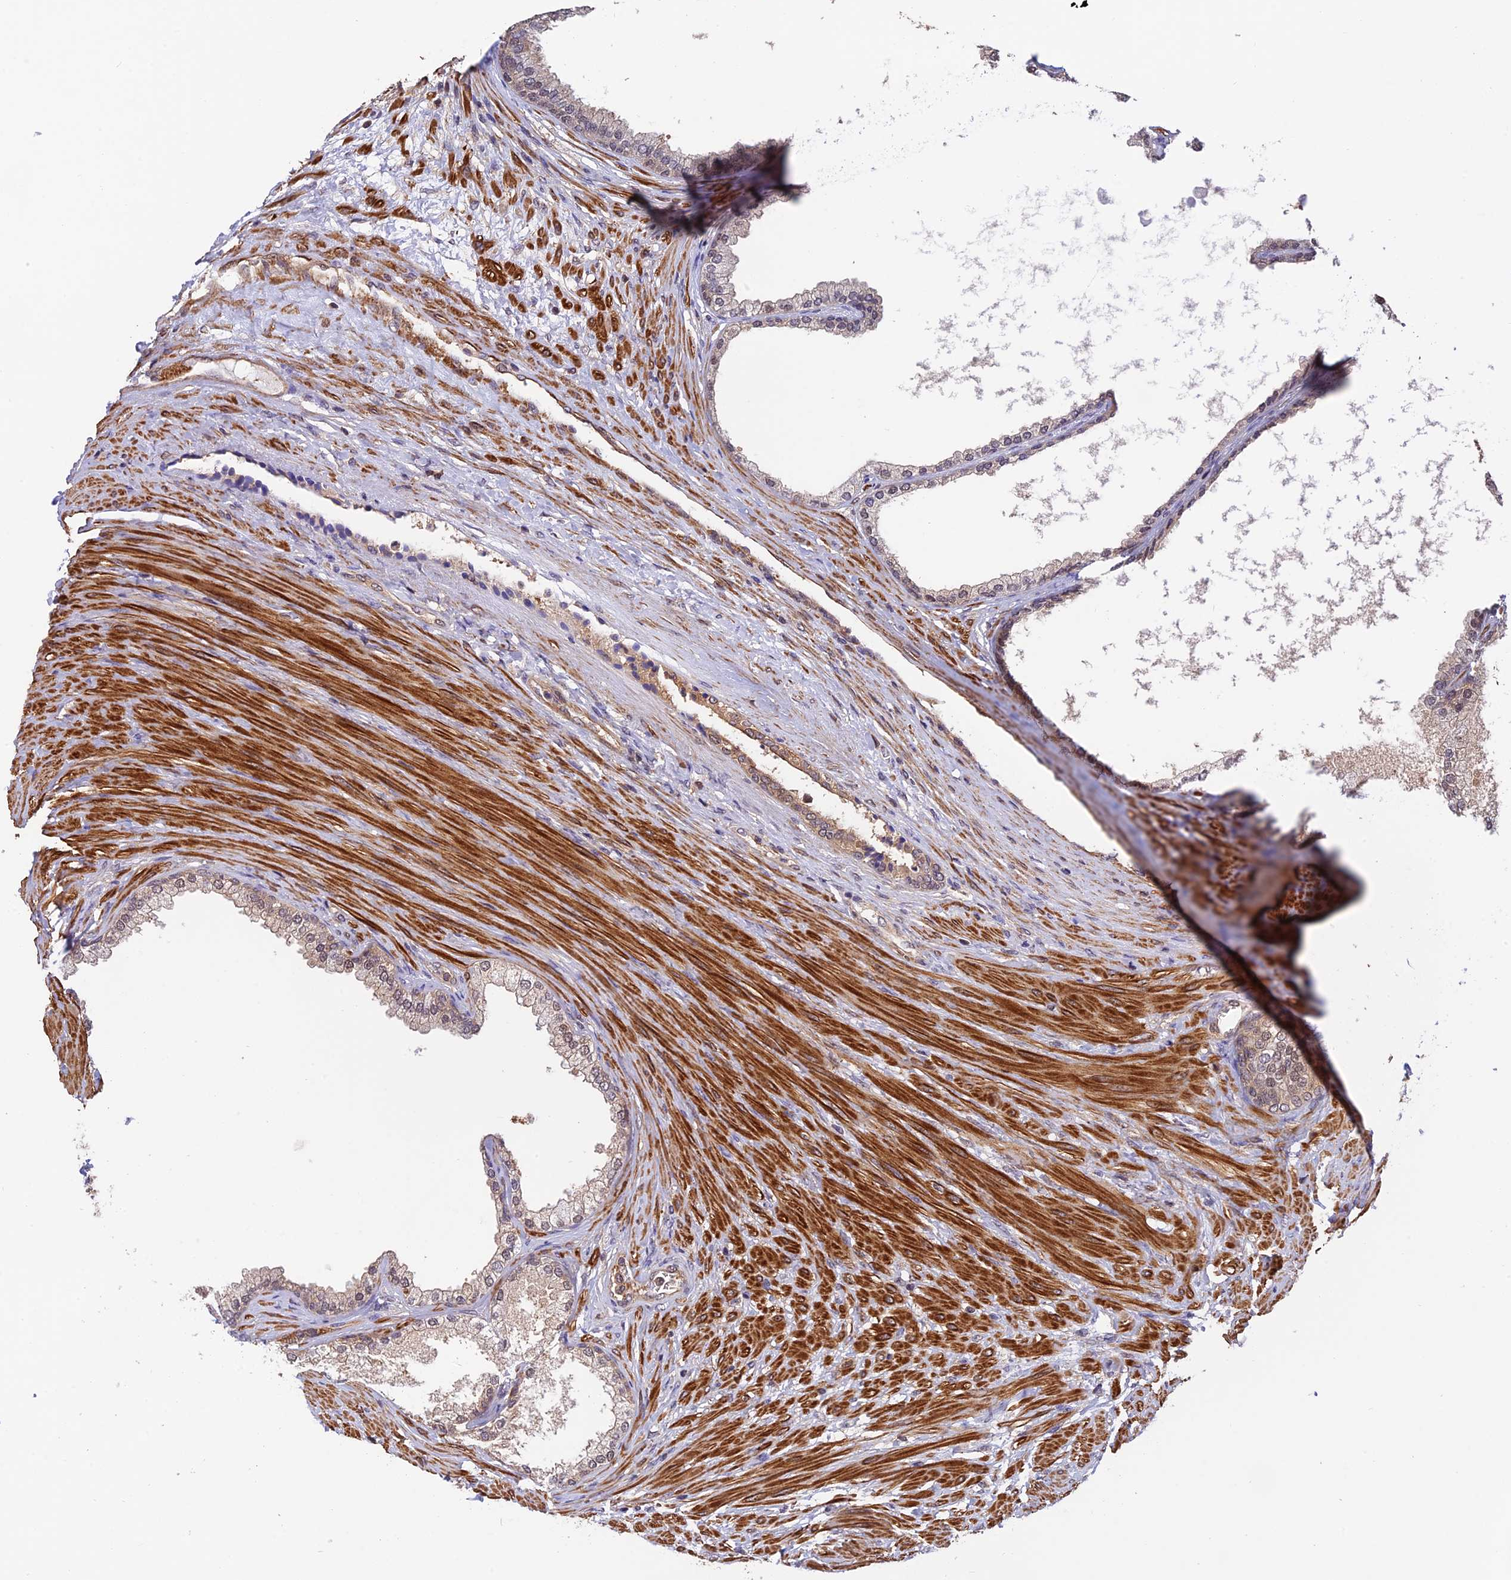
{"staining": {"intensity": "weak", "quantity": "25%-75%", "location": "cytoplasmic/membranous,nuclear"}, "tissue": "prostate", "cell_type": "Glandular cells", "image_type": "normal", "snomed": [{"axis": "morphology", "description": "Normal tissue, NOS"}, {"axis": "topography", "description": "Prostate"}], "caption": "Immunohistochemical staining of benign prostate demonstrates 25%-75% levels of weak cytoplasmic/membranous,nuclear protein staining in approximately 25%-75% of glandular cells. Using DAB (3,3'-diaminobenzidine) (brown) and hematoxylin (blue) stains, captured at high magnification using brightfield microscopy.", "gene": "PSMB3", "patient": {"sex": "male", "age": 76}}